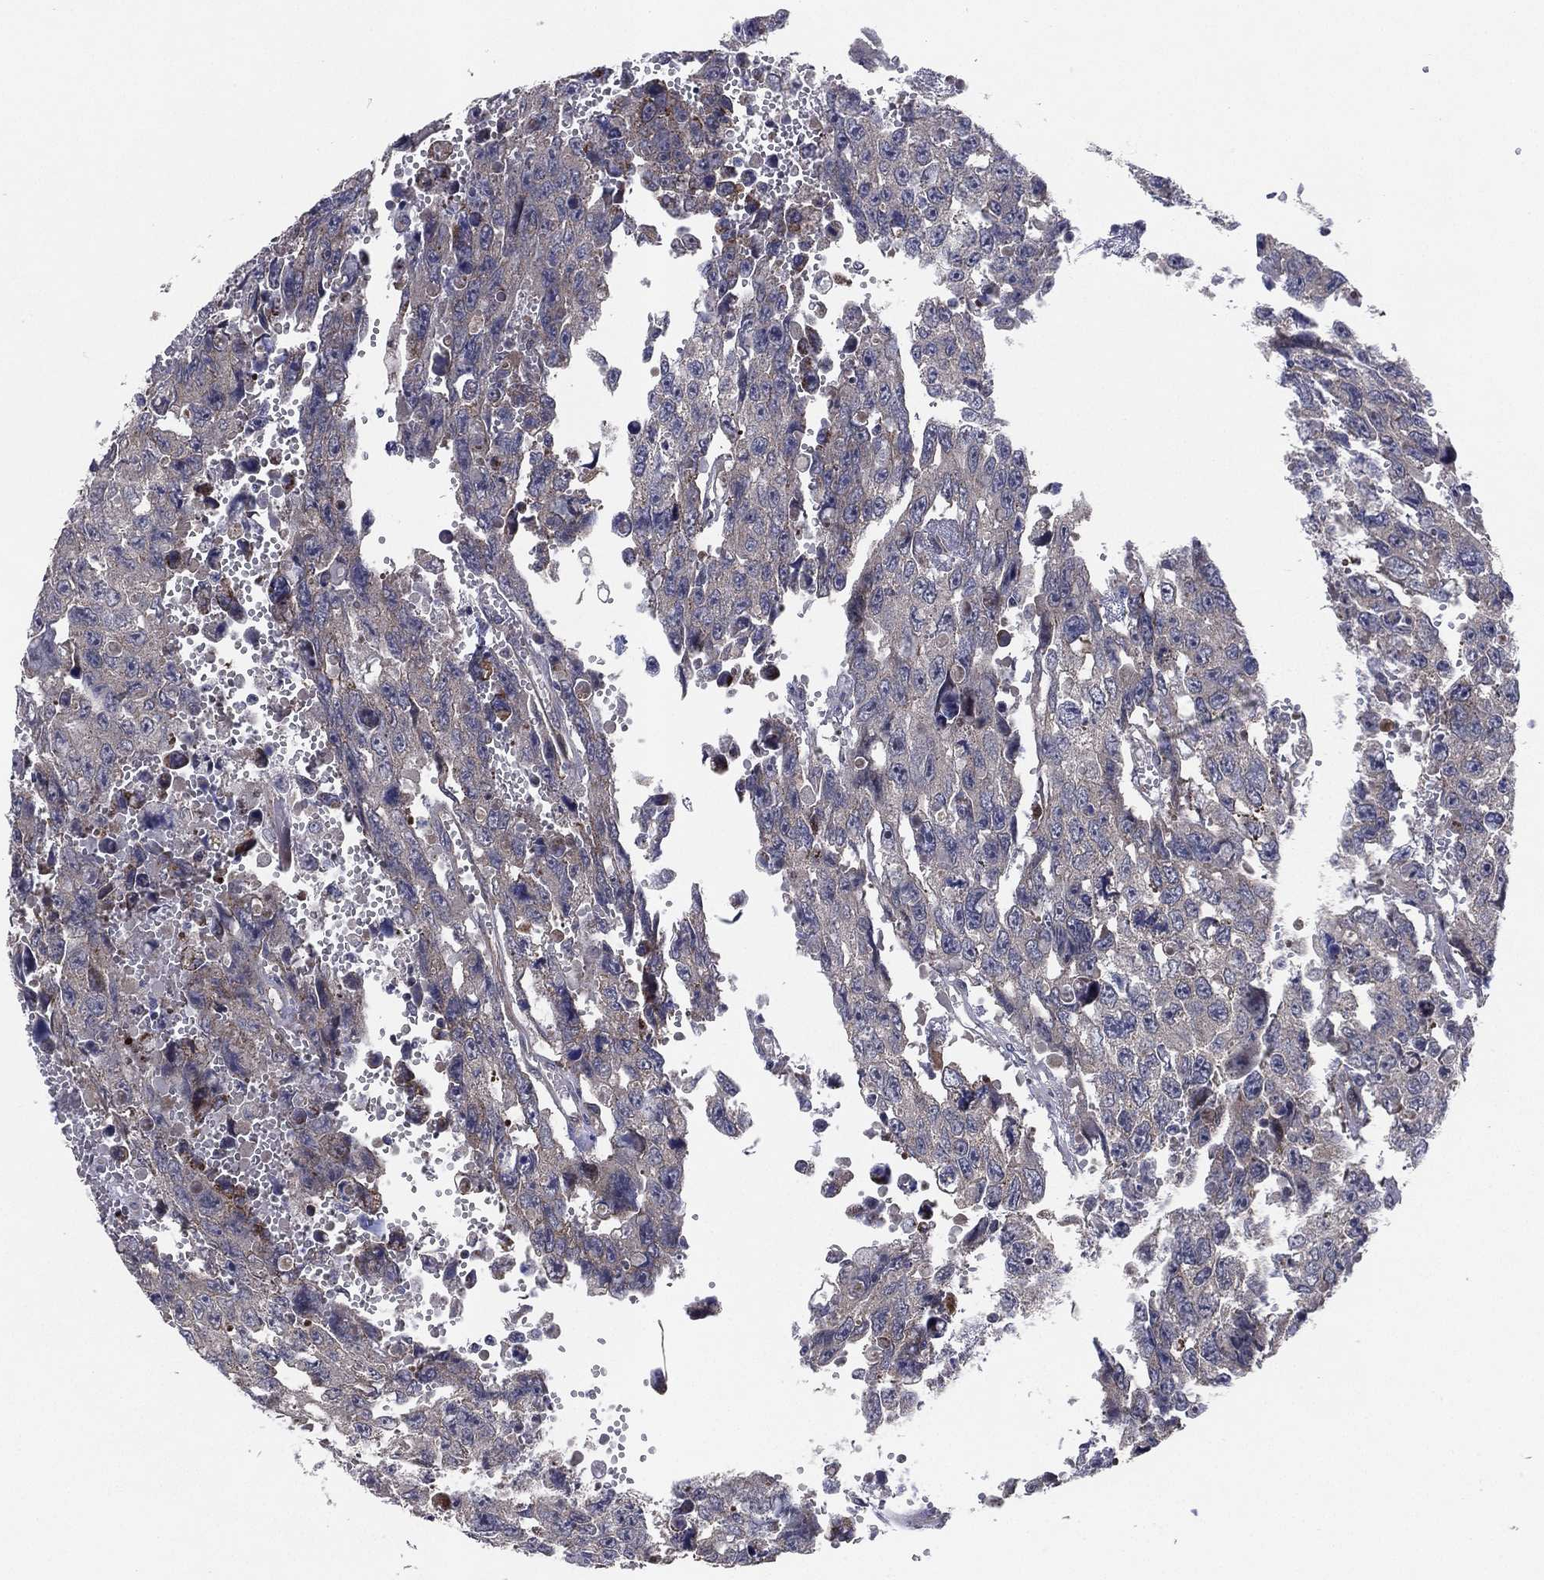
{"staining": {"intensity": "negative", "quantity": "none", "location": "none"}, "tissue": "testis cancer", "cell_type": "Tumor cells", "image_type": "cancer", "snomed": [{"axis": "morphology", "description": "Seminoma, NOS"}, {"axis": "topography", "description": "Testis"}], "caption": "A high-resolution micrograph shows IHC staining of testis cancer, which demonstrates no significant expression in tumor cells. Nuclei are stained in blue.", "gene": "KAT14", "patient": {"sex": "male", "age": 26}}